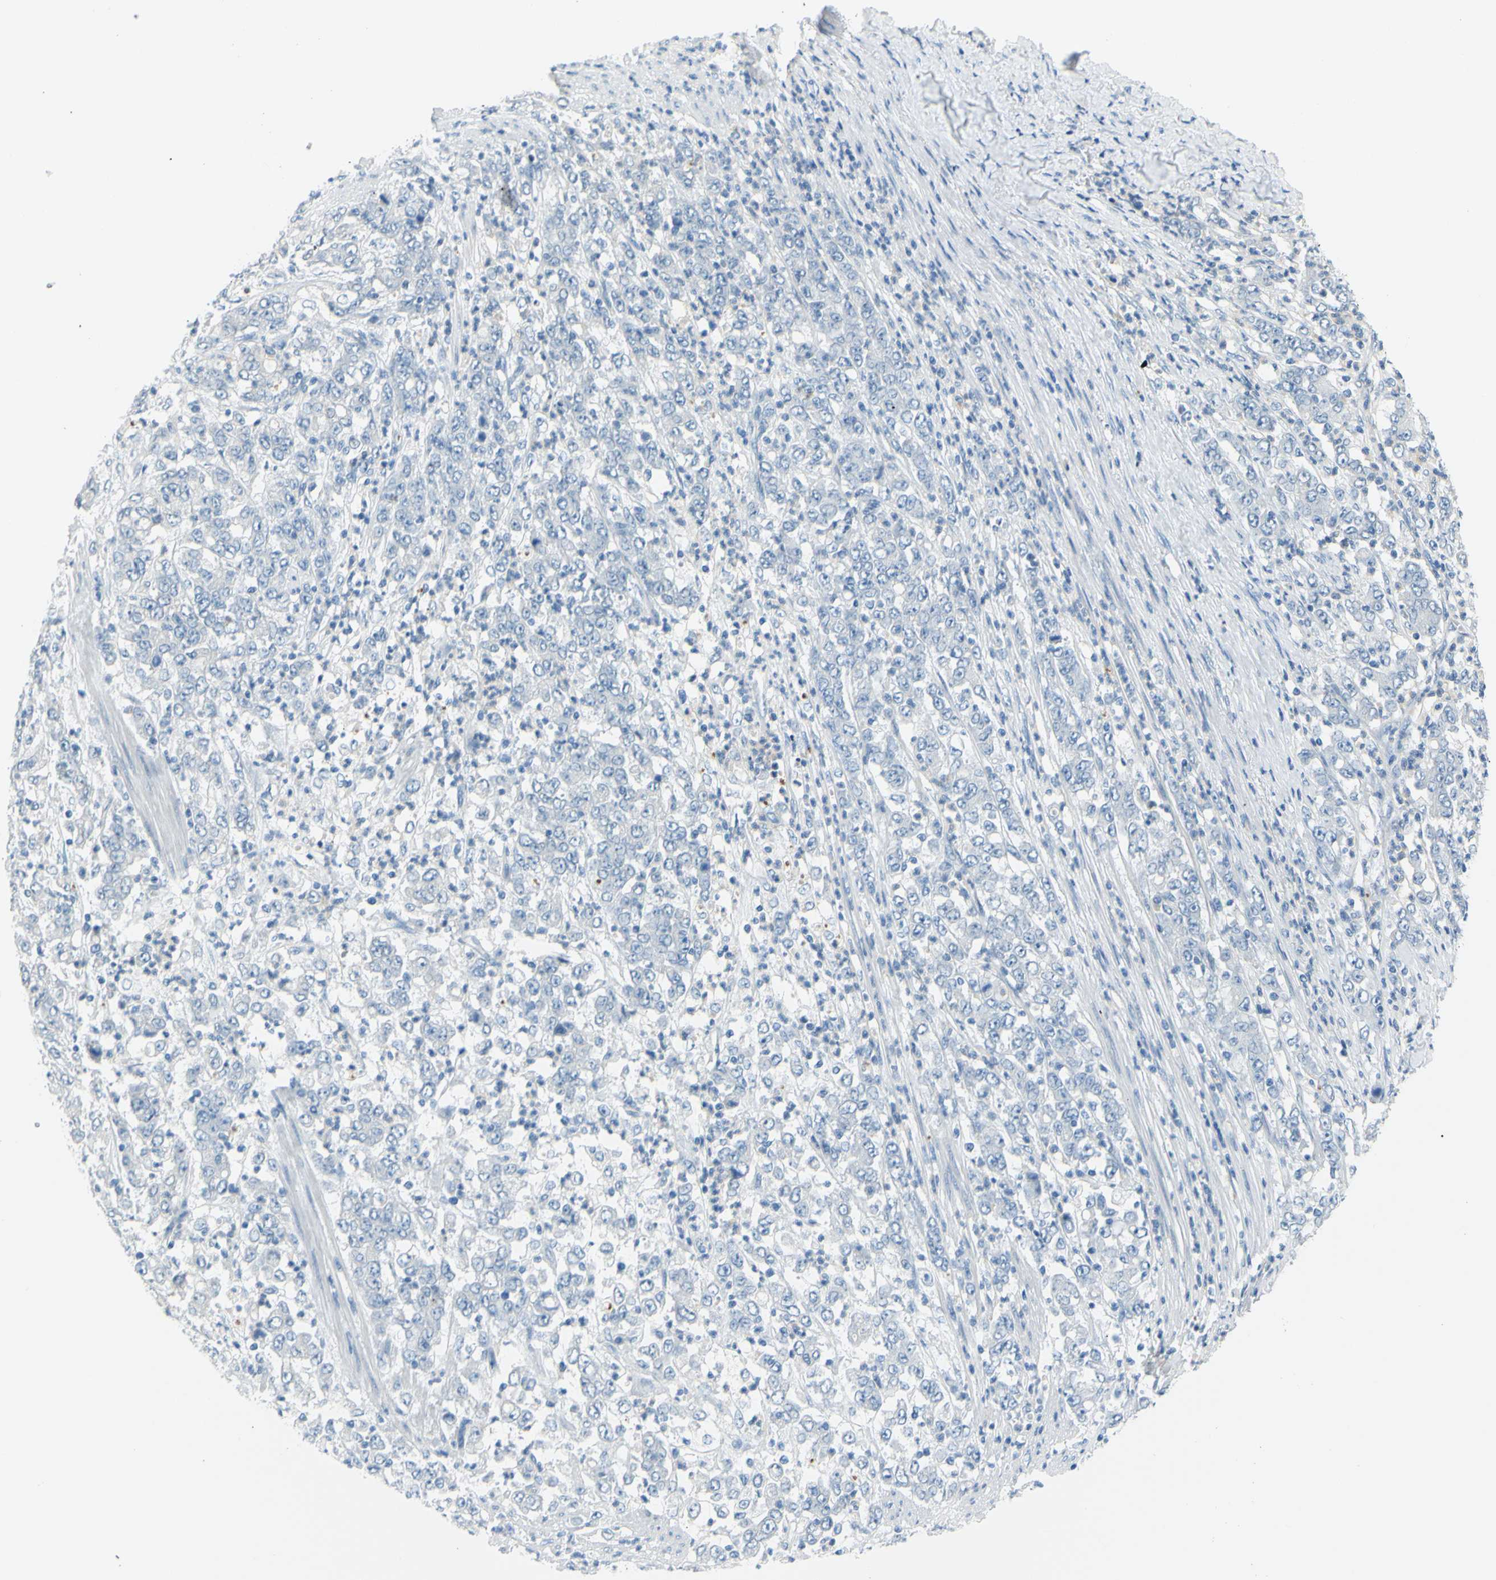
{"staining": {"intensity": "negative", "quantity": "none", "location": "none"}, "tissue": "stomach cancer", "cell_type": "Tumor cells", "image_type": "cancer", "snomed": [{"axis": "morphology", "description": "Adenocarcinoma, NOS"}, {"axis": "topography", "description": "Stomach, lower"}], "caption": "Immunohistochemical staining of stomach cancer (adenocarcinoma) shows no significant staining in tumor cells.", "gene": "DCT", "patient": {"sex": "female", "age": 71}}